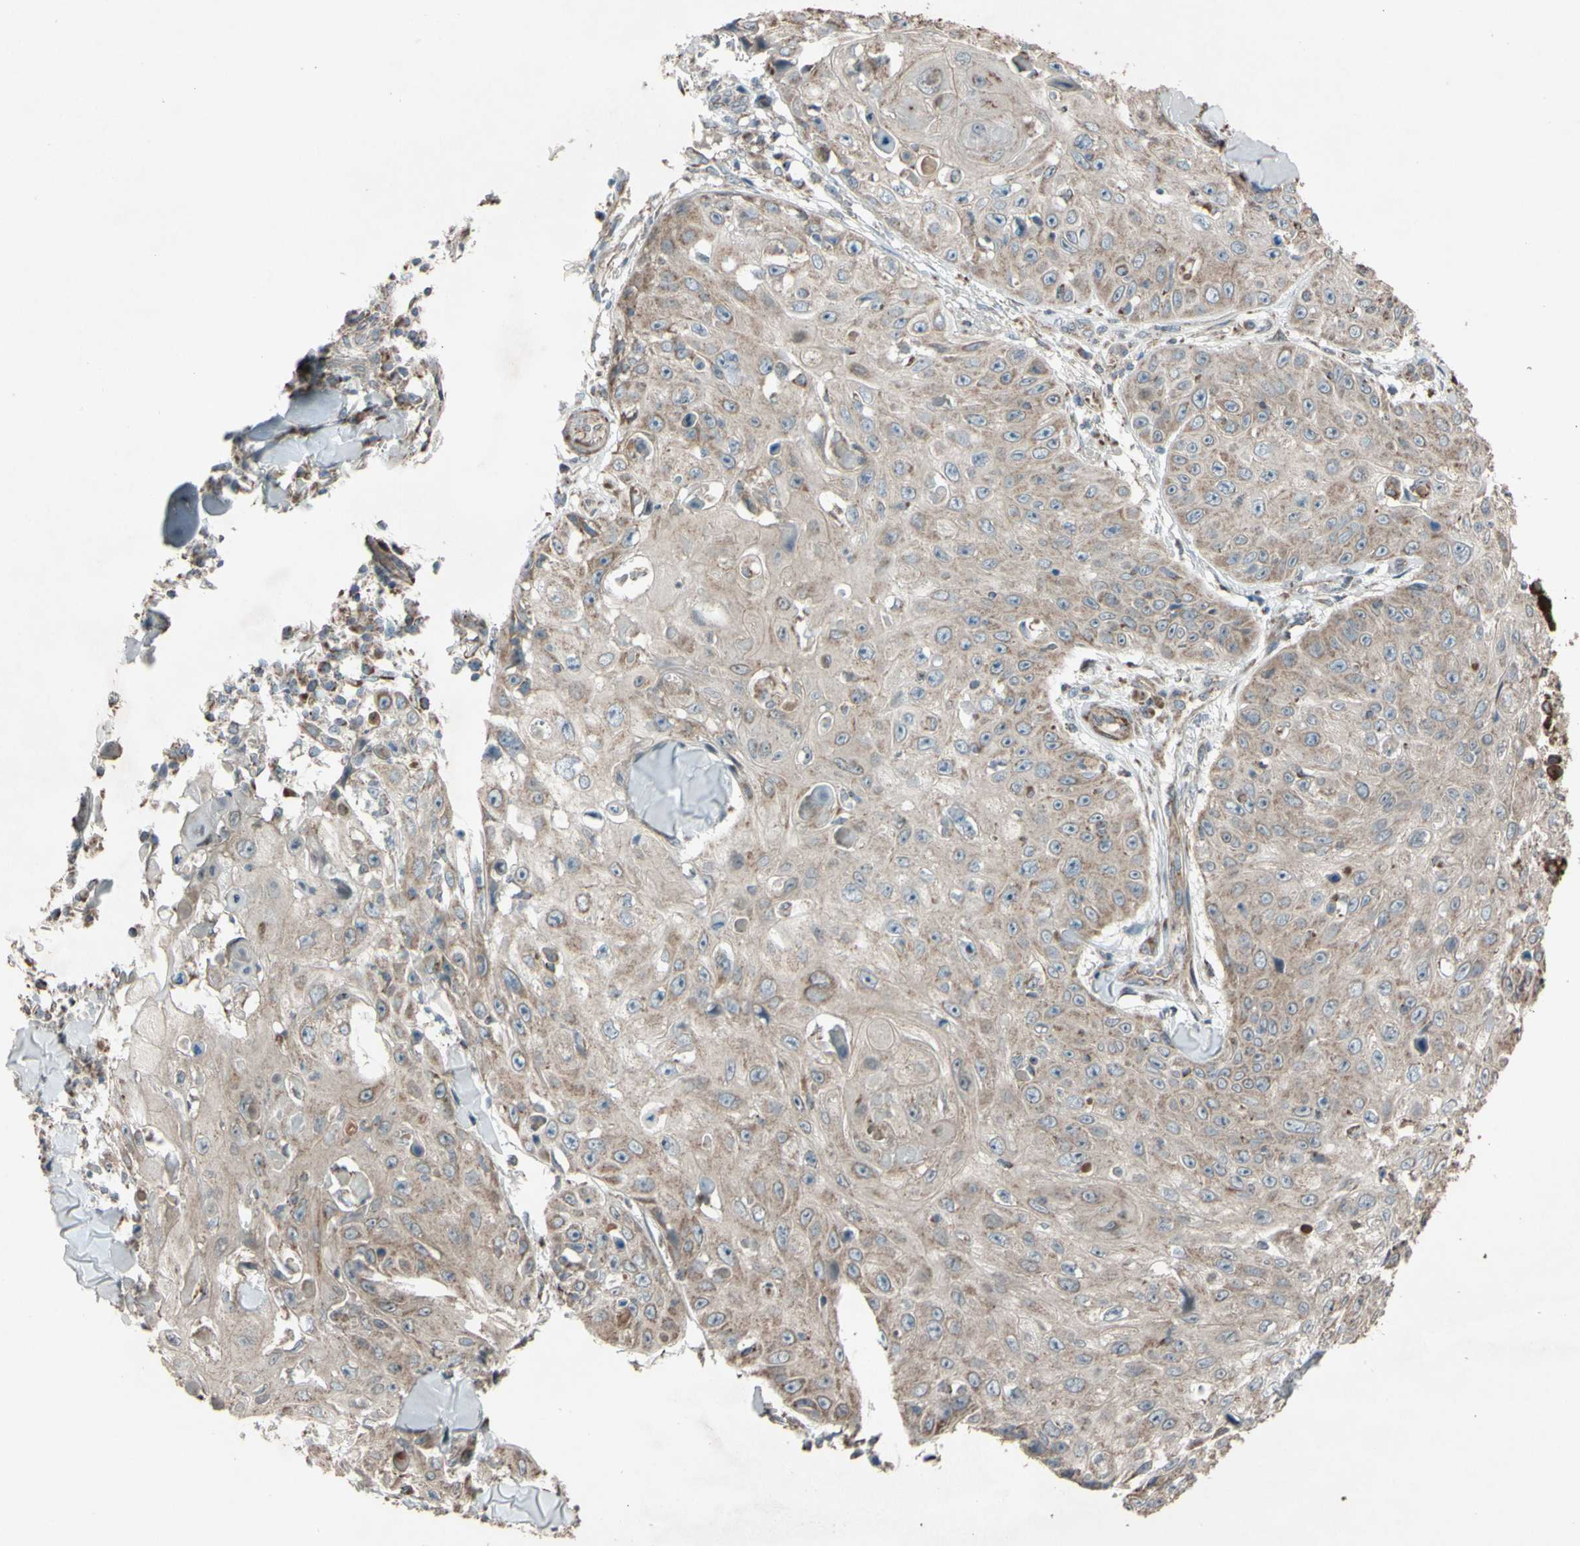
{"staining": {"intensity": "moderate", "quantity": ">75%", "location": "cytoplasmic/membranous"}, "tissue": "skin cancer", "cell_type": "Tumor cells", "image_type": "cancer", "snomed": [{"axis": "morphology", "description": "Squamous cell carcinoma, NOS"}, {"axis": "topography", "description": "Skin"}], "caption": "This micrograph reveals skin cancer (squamous cell carcinoma) stained with immunohistochemistry to label a protein in brown. The cytoplasmic/membranous of tumor cells show moderate positivity for the protein. Nuclei are counter-stained blue.", "gene": "ACOT8", "patient": {"sex": "male", "age": 86}}